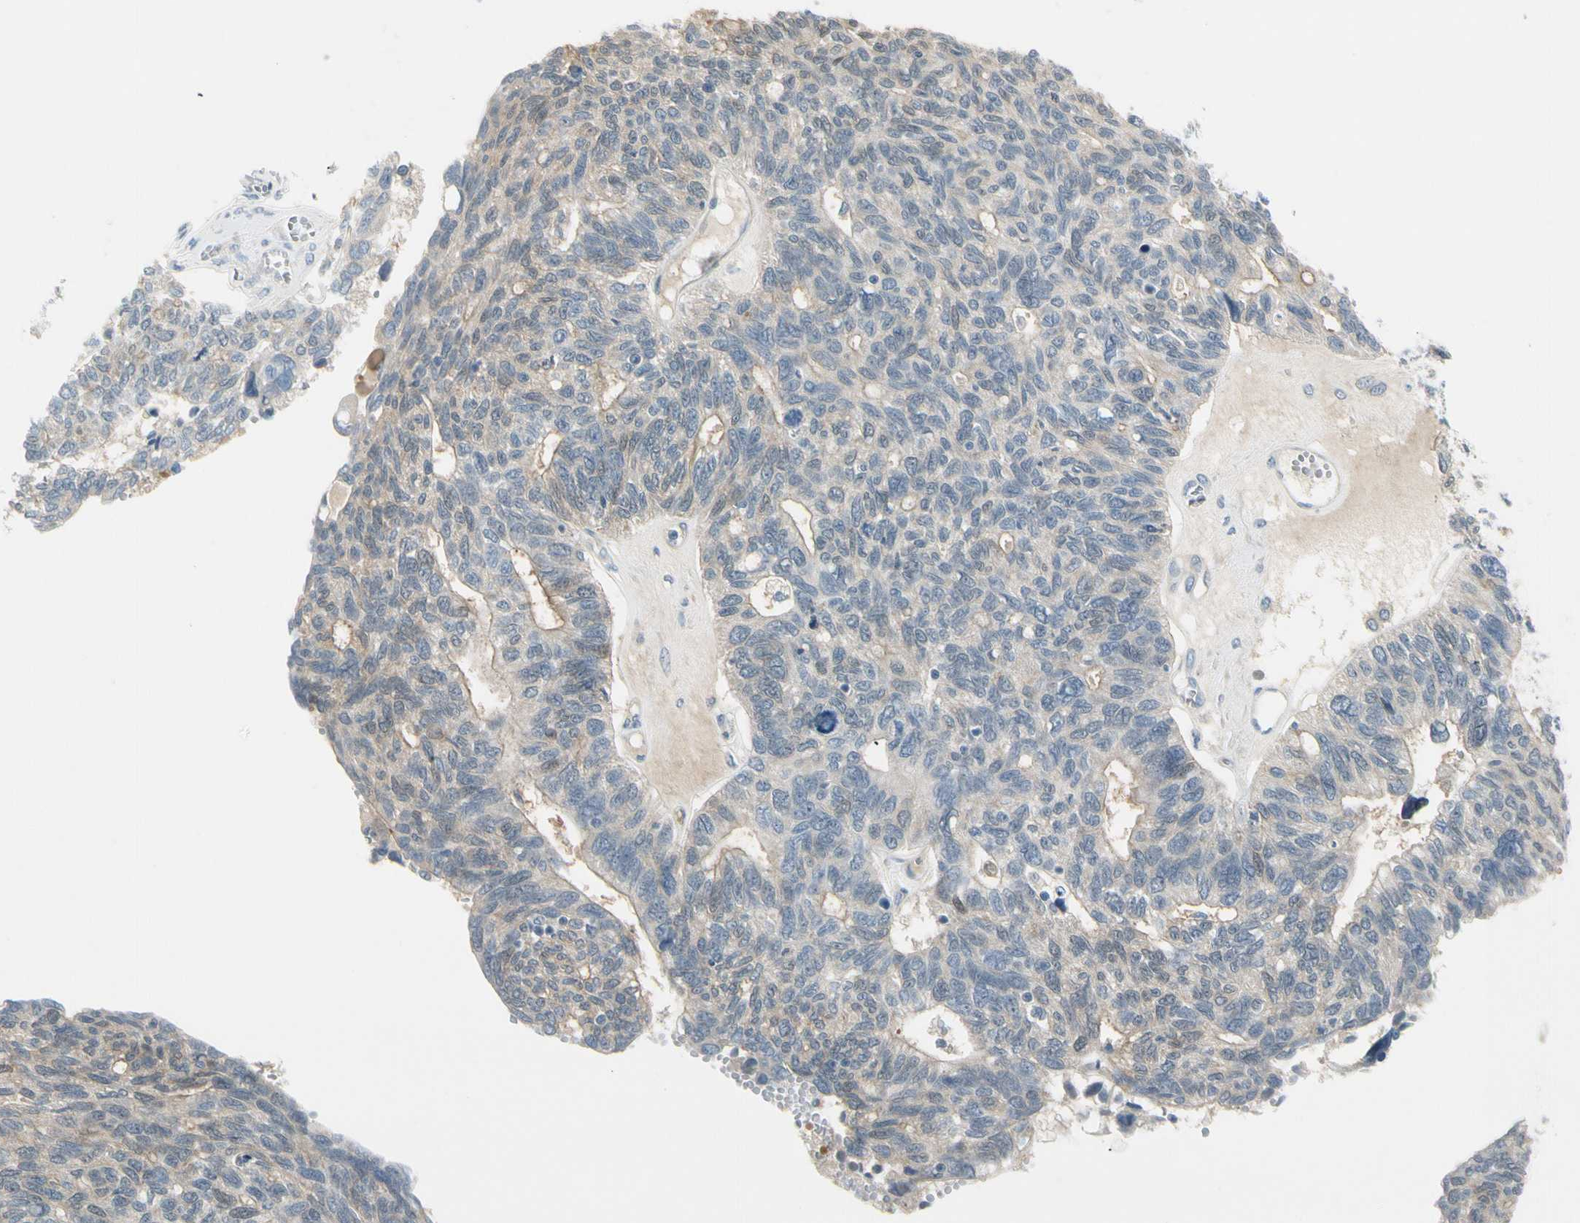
{"staining": {"intensity": "weak", "quantity": "25%-75%", "location": "cytoplasmic/membranous"}, "tissue": "ovarian cancer", "cell_type": "Tumor cells", "image_type": "cancer", "snomed": [{"axis": "morphology", "description": "Cystadenocarcinoma, serous, NOS"}, {"axis": "topography", "description": "Ovary"}], "caption": "A brown stain labels weak cytoplasmic/membranous staining of a protein in ovarian cancer (serous cystadenocarcinoma) tumor cells.", "gene": "CYP2E1", "patient": {"sex": "female", "age": 79}}